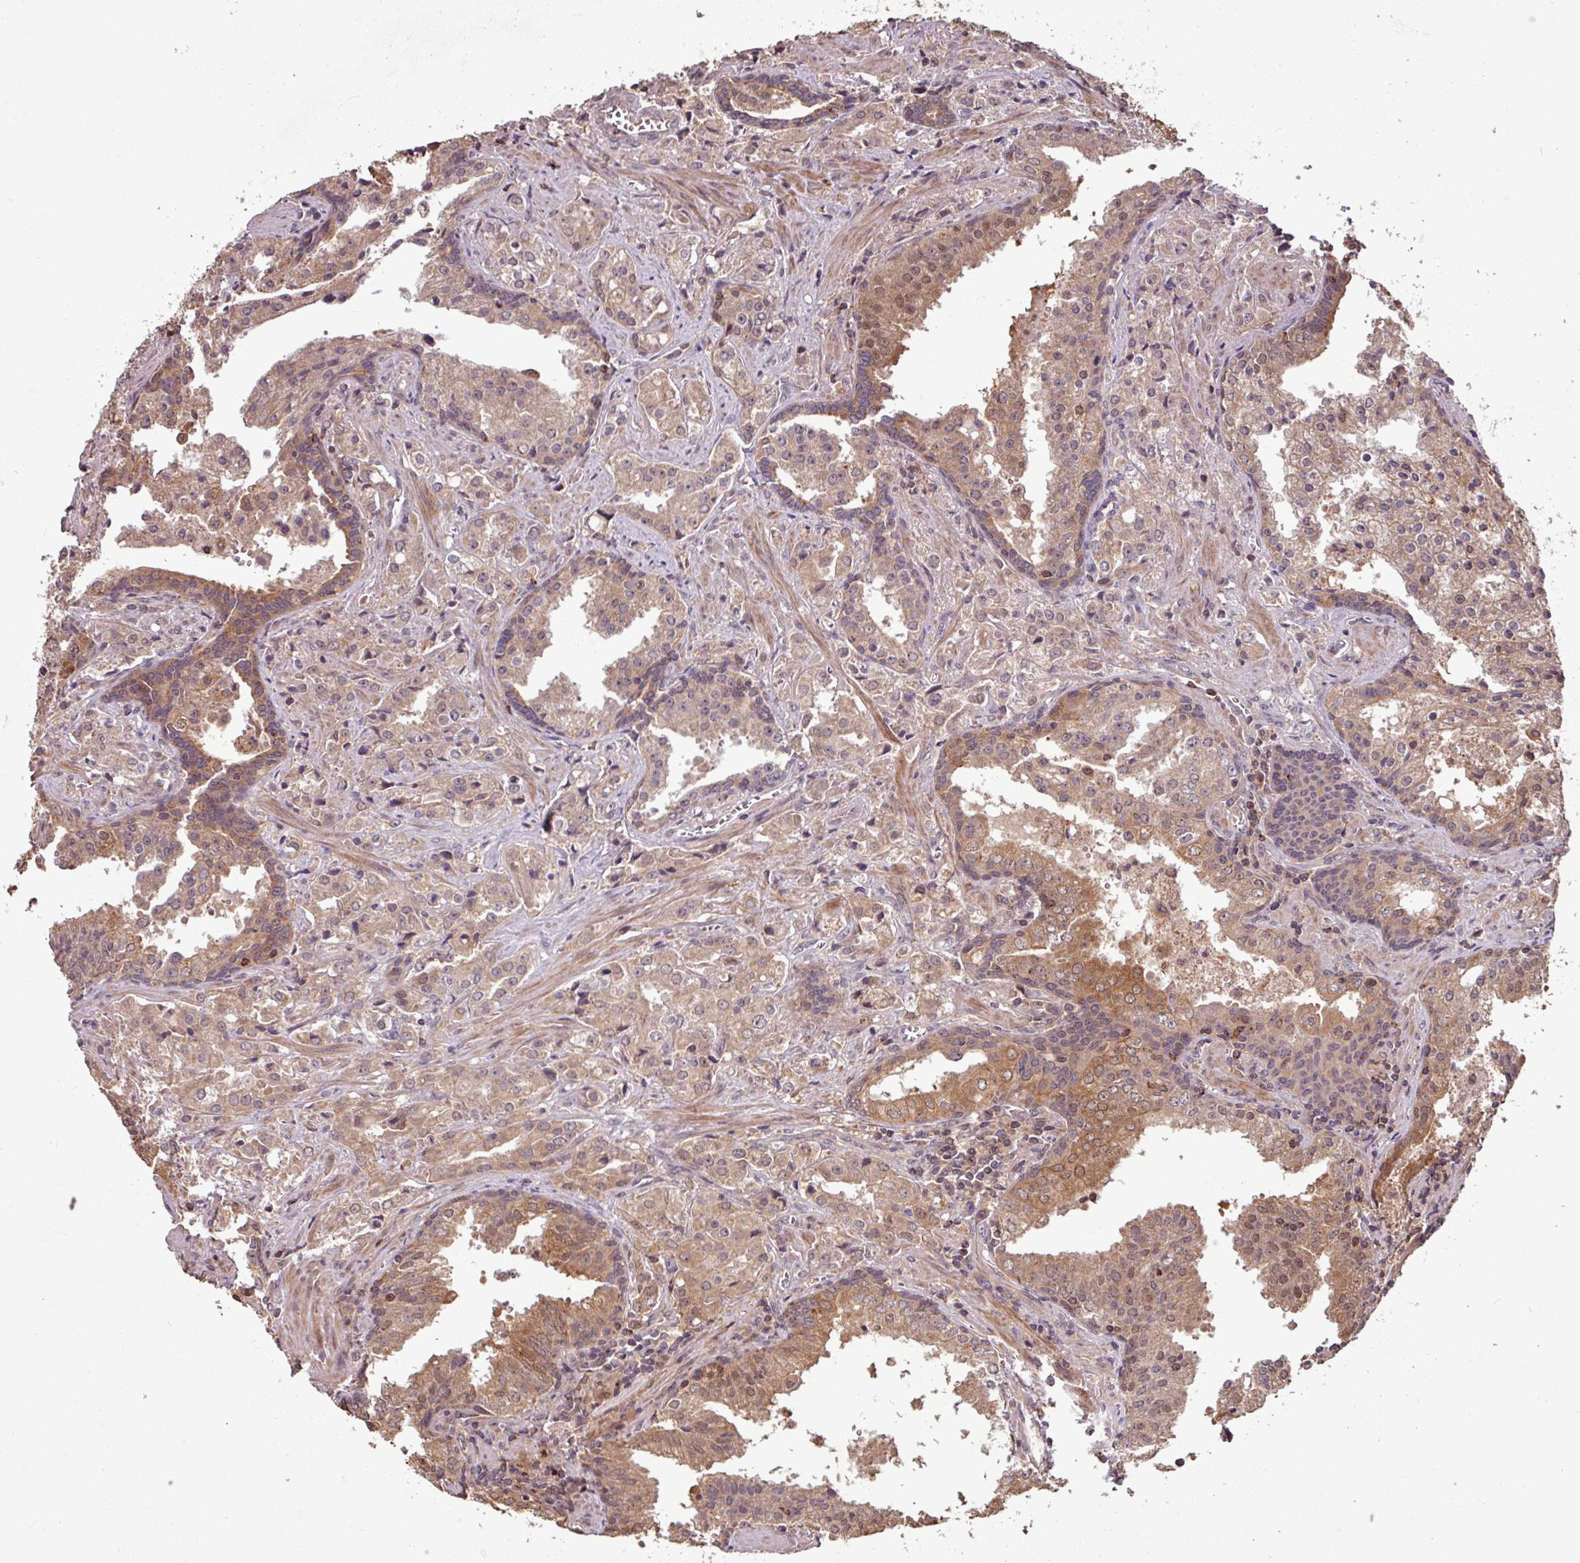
{"staining": {"intensity": "moderate", "quantity": ">75%", "location": "cytoplasmic/membranous"}, "tissue": "prostate cancer", "cell_type": "Tumor cells", "image_type": "cancer", "snomed": [{"axis": "morphology", "description": "Adenocarcinoma, High grade"}, {"axis": "topography", "description": "Prostate"}], "caption": "Prostate adenocarcinoma (high-grade) stained with immunohistochemistry displays moderate cytoplasmic/membranous positivity in approximately >75% of tumor cells. Using DAB (3,3'-diaminobenzidine) (brown) and hematoxylin (blue) stains, captured at high magnification using brightfield microscopy.", "gene": "OR6B1", "patient": {"sex": "male", "age": 68}}